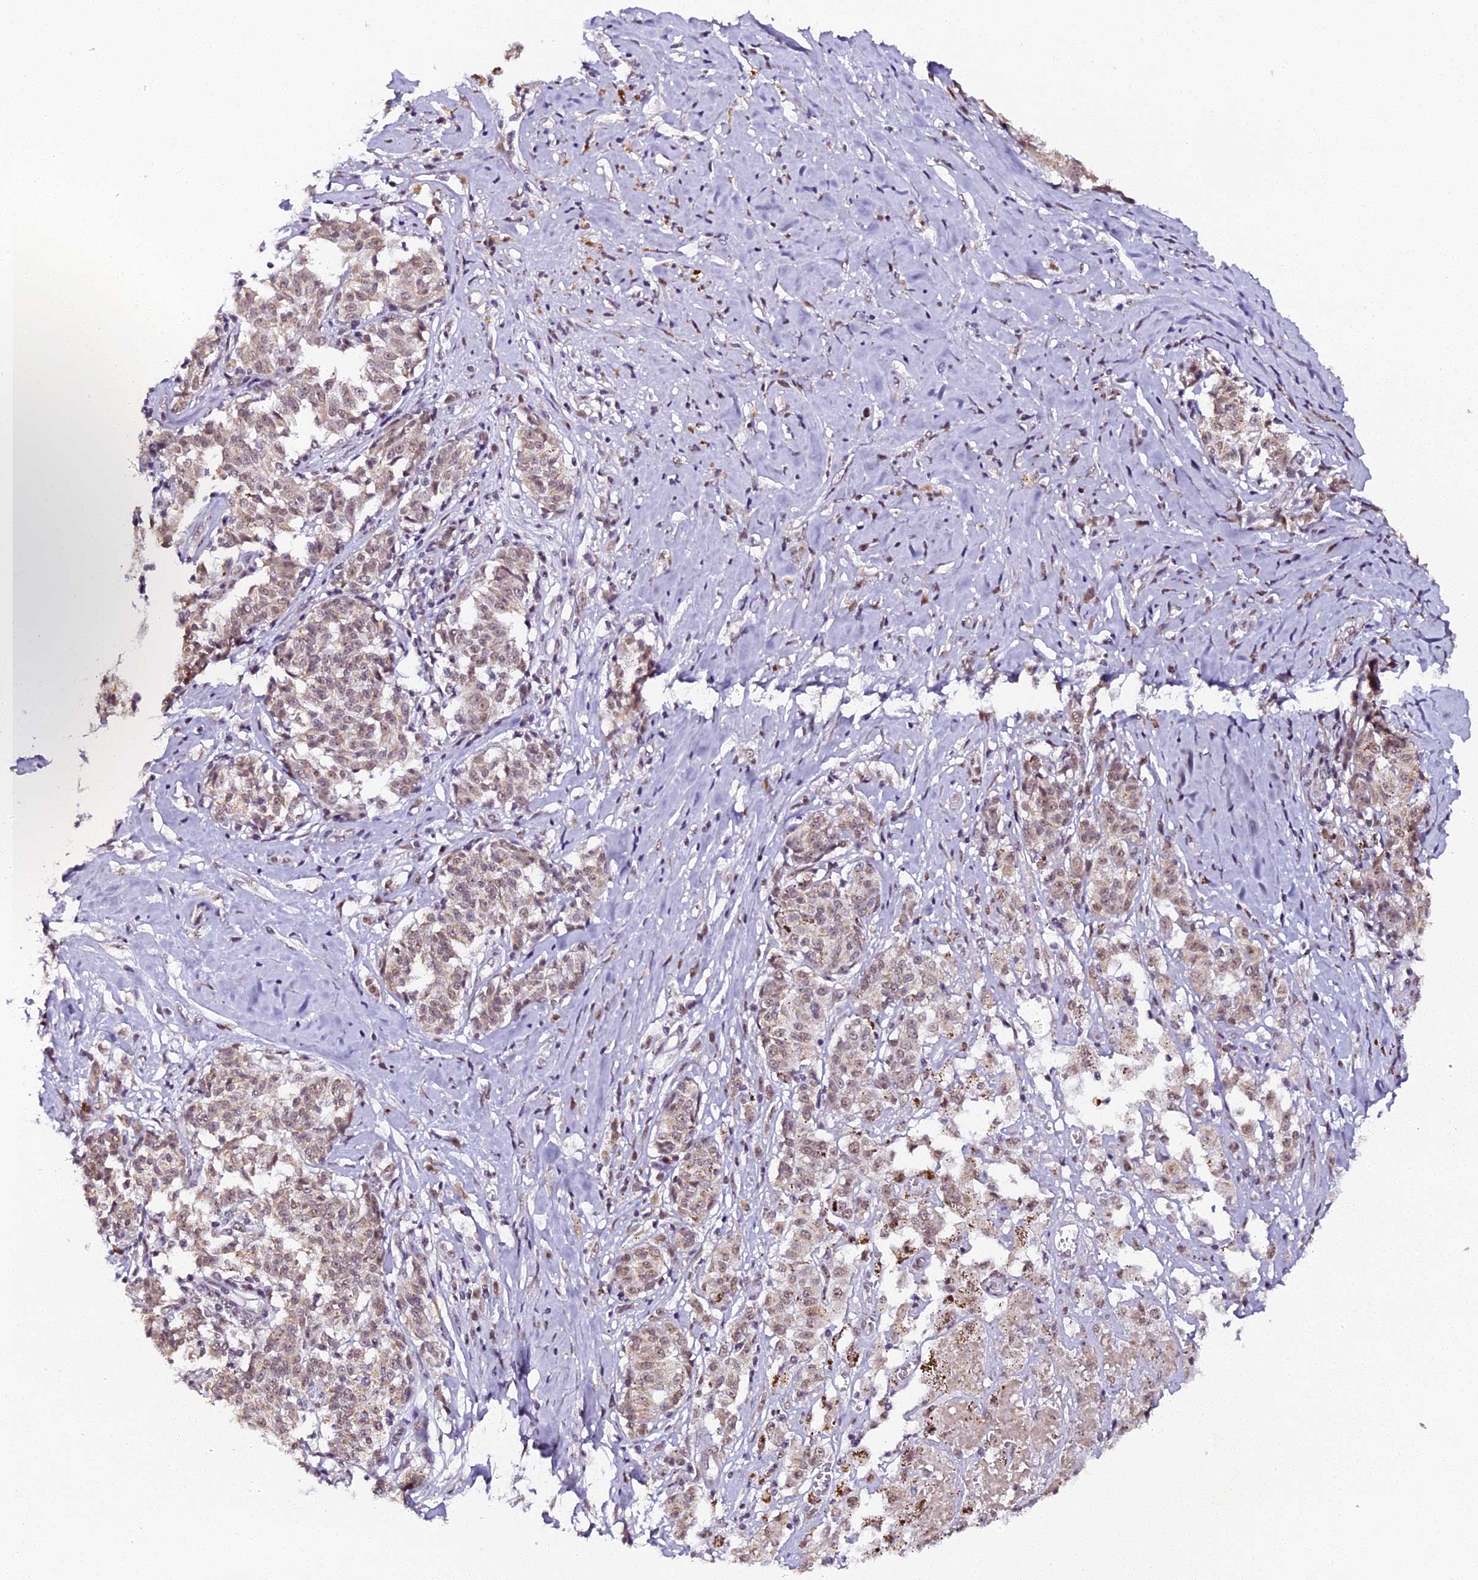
{"staining": {"intensity": "moderate", "quantity": "25%-75%", "location": "cytoplasmic/membranous"}, "tissue": "melanoma", "cell_type": "Tumor cells", "image_type": "cancer", "snomed": [{"axis": "morphology", "description": "Malignant melanoma, NOS"}, {"axis": "topography", "description": "Skin"}], "caption": "Immunohistochemical staining of human melanoma shows medium levels of moderate cytoplasmic/membranous protein expression in about 25%-75% of tumor cells.", "gene": "NCBP1", "patient": {"sex": "female", "age": 72}}